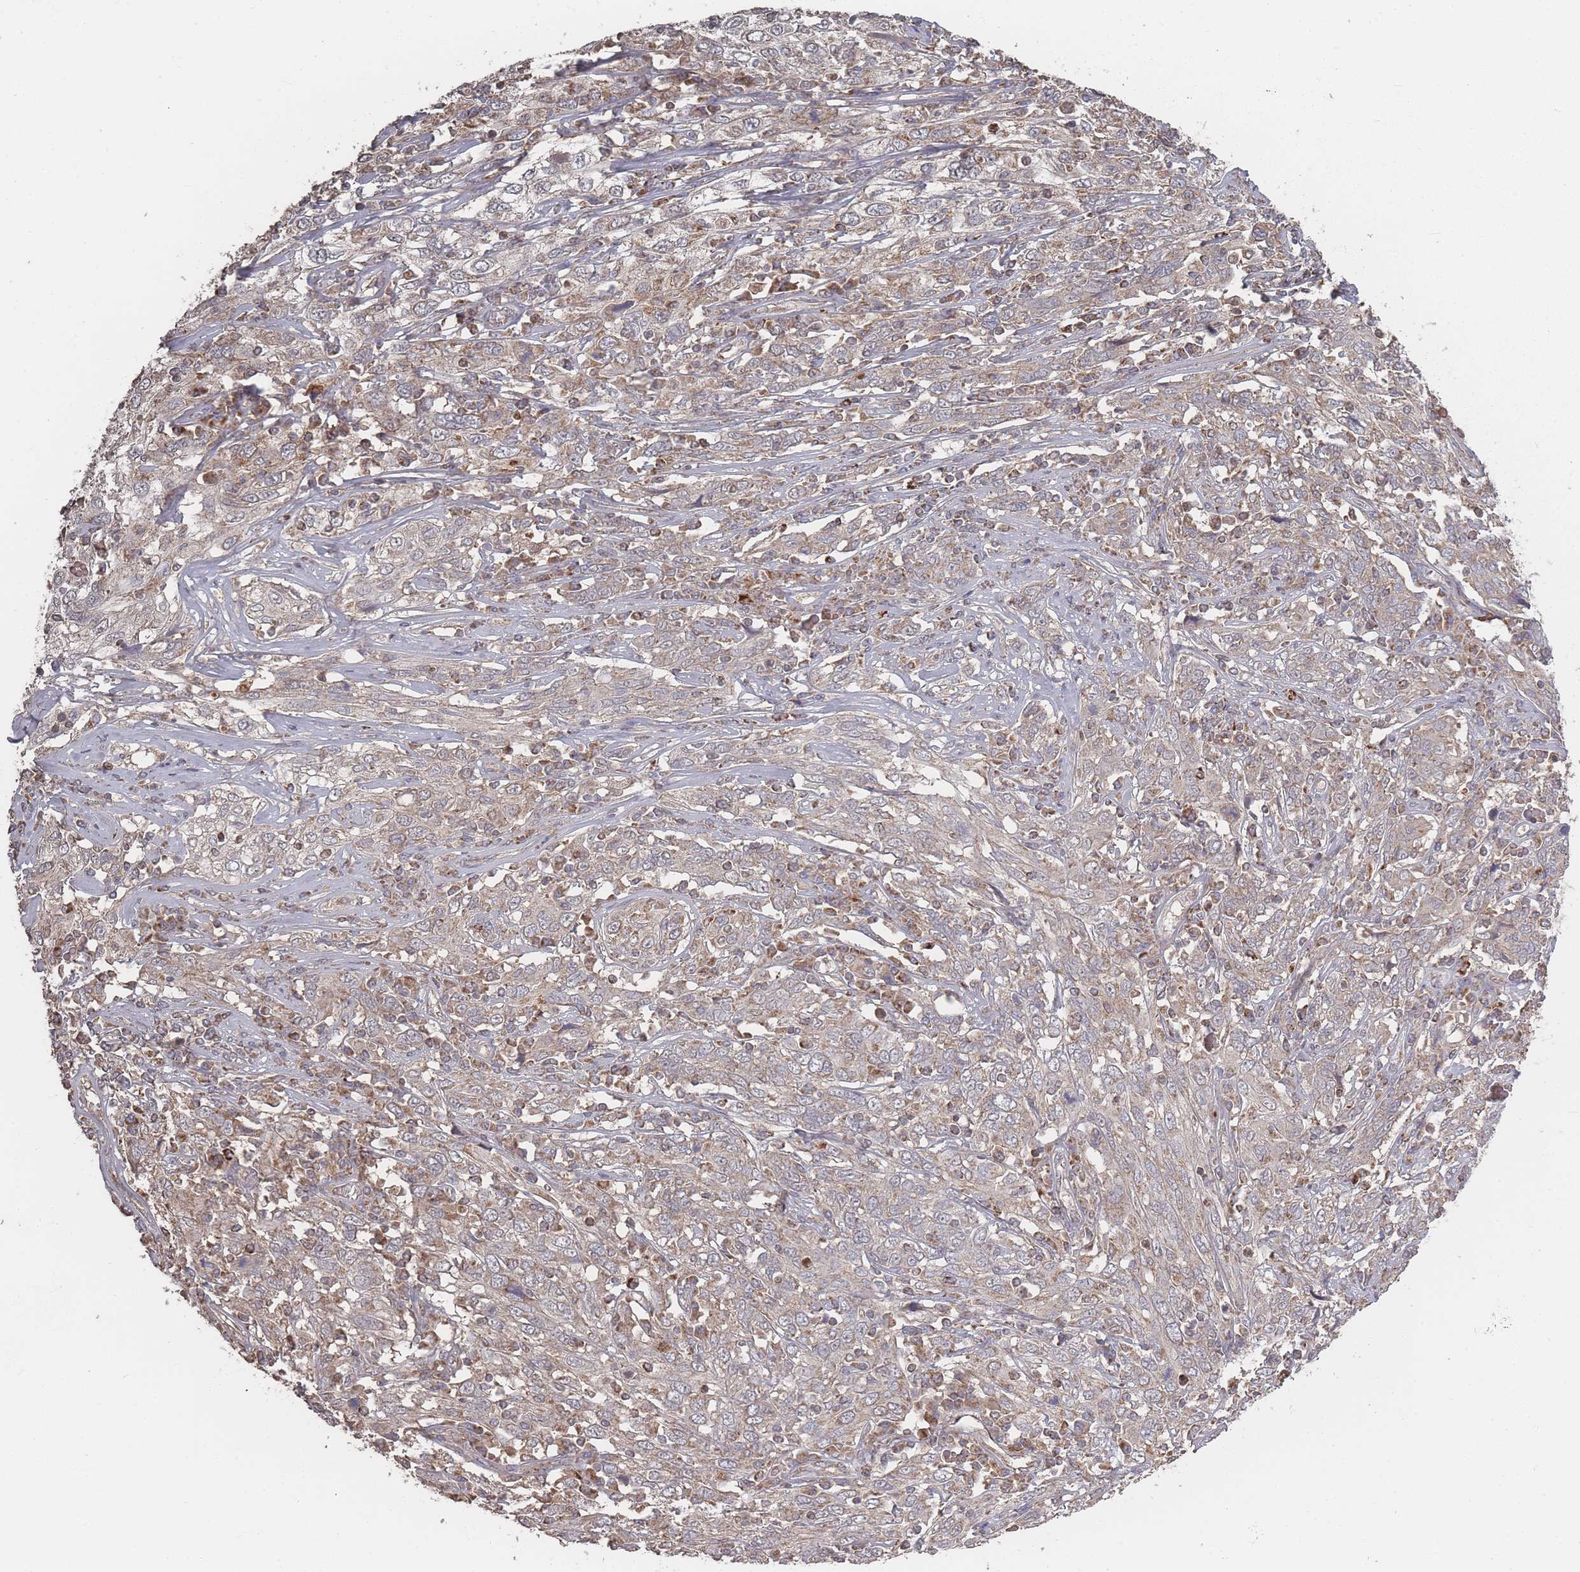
{"staining": {"intensity": "negative", "quantity": "none", "location": "none"}, "tissue": "cervical cancer", "cell_type": "Tumor cells", "image_type": "cancer", "snomed": [{"axis": "morphology", "description": "Squamous cell carcinoma, NOS"}, {"axis": "topography", "description": "Cervix"}], "caption": "A histopathology image of human cervical cancer is negative for staining in tumor cells. (DAB immunohistochemistry visualized using brightfield microscopy, high magnification).", "gene": "LYRM7", "patient": {"sex": "female", "age": 46}}